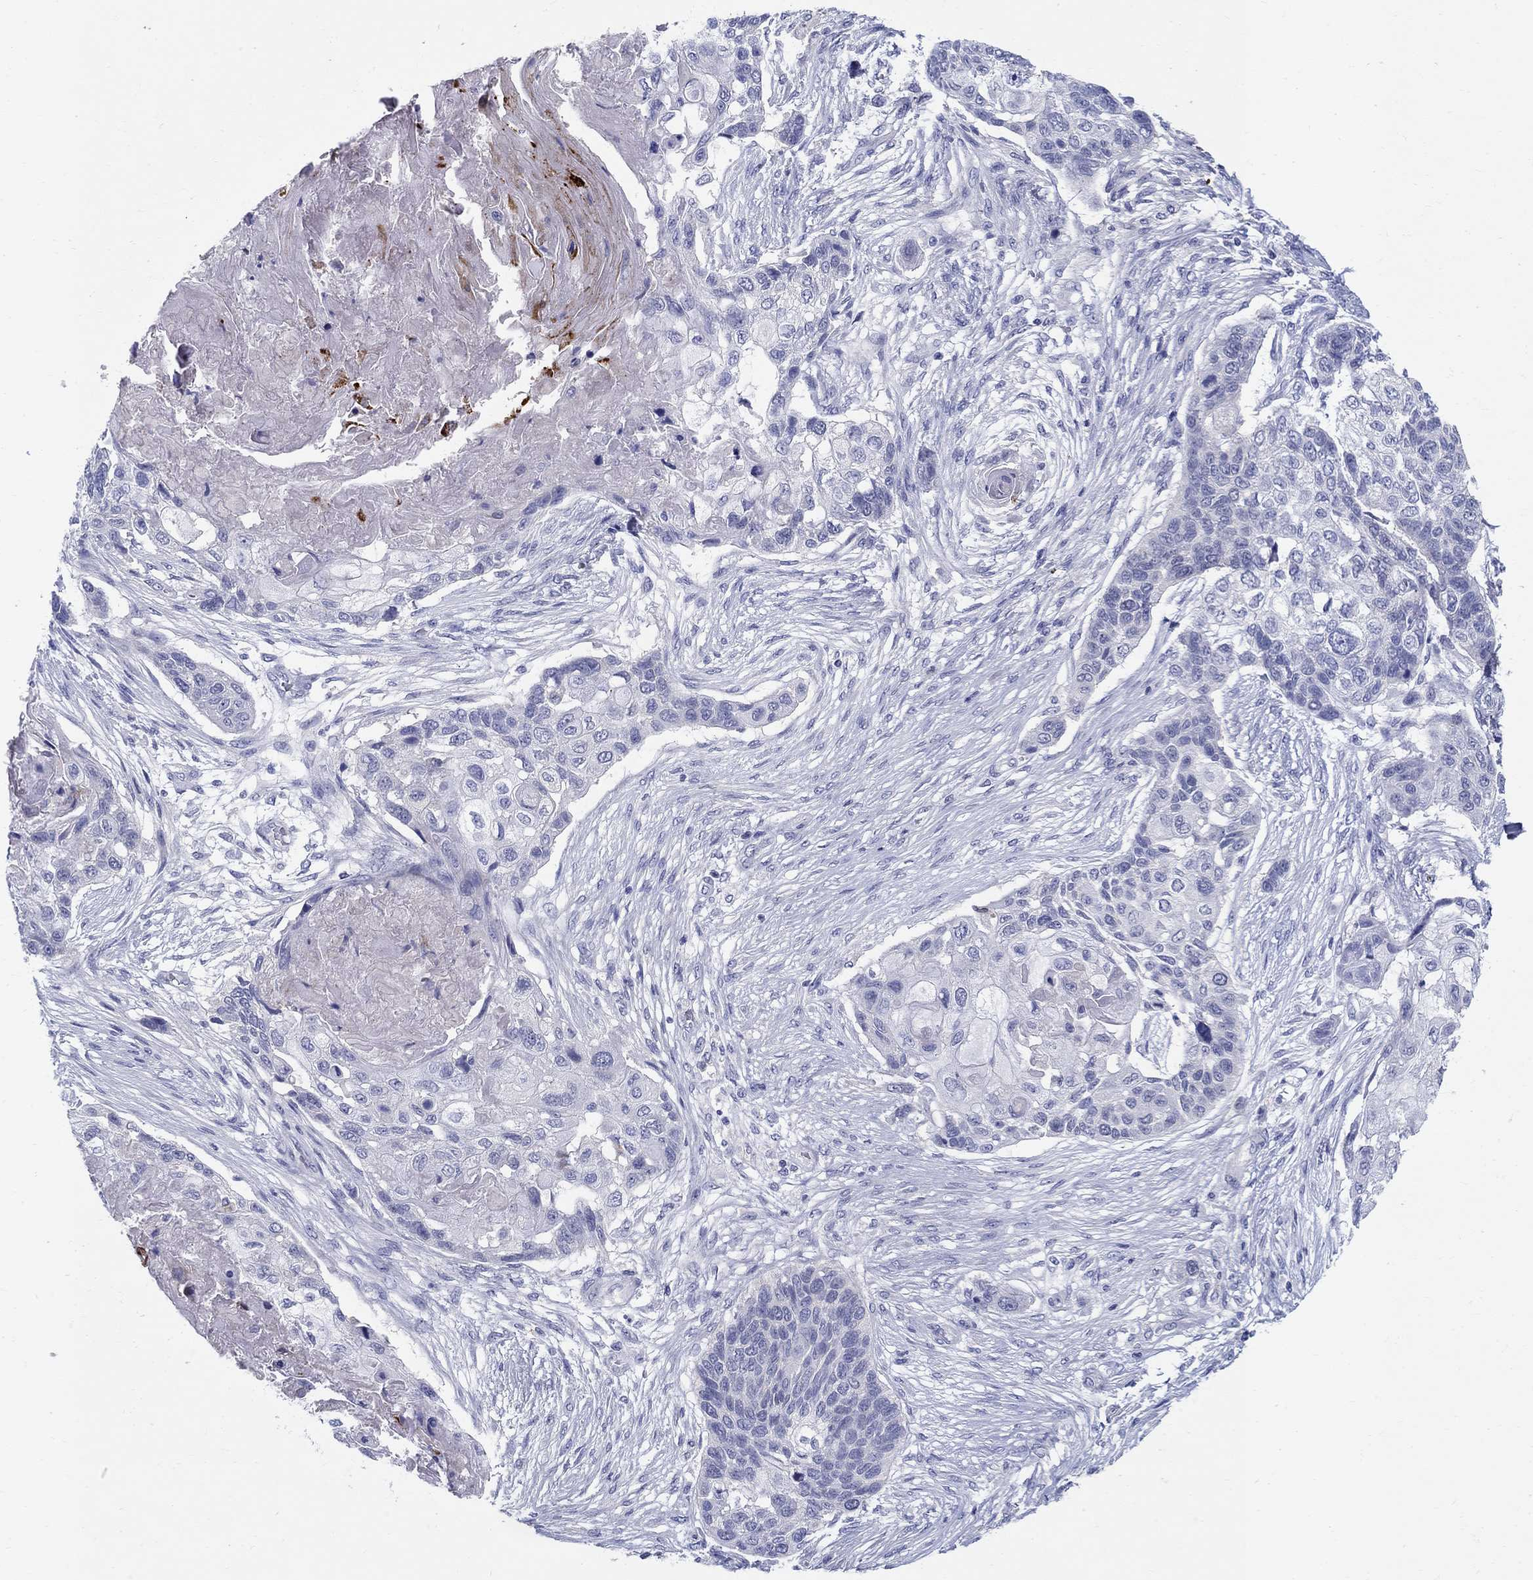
{"staining": {"intensity": "negative", "quantity": "none", "location": "none"}, "tissue": "lung cancer", "cell_type": "Tumor cells", "image_type": "cancer", "snomed": [{"axis": "morphology", "description": "Squamous cell carcinoma, NOS"}, {"axis": "topography", "description": "Lung"}], "caption": "The photomicrograph reveals no significant positivity in tumor cells of lung cancer.", "gene": "CRYGD", "patient": {"sex": "male", "age": 69}}